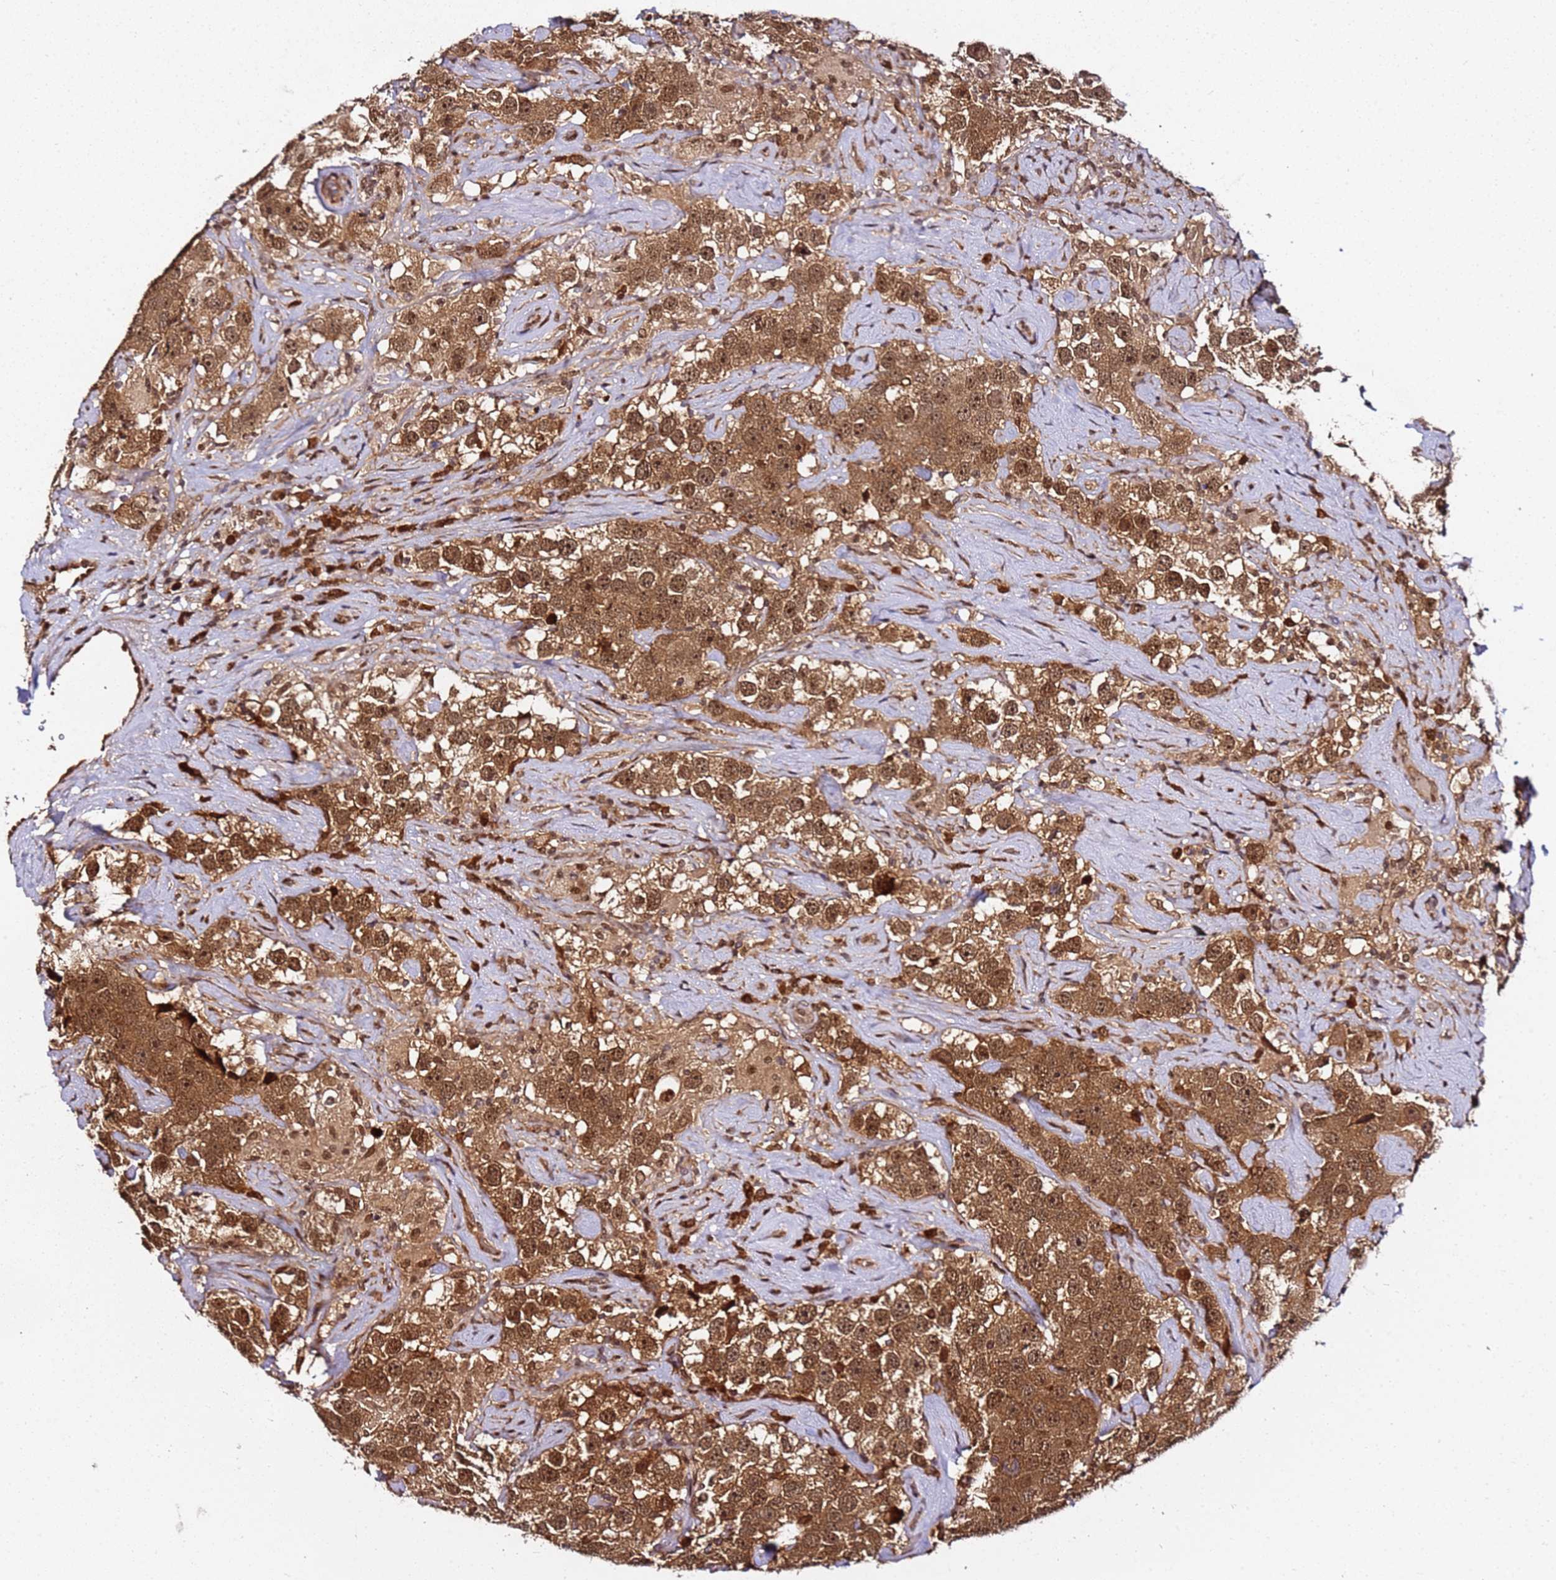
{"staining": {"intensity": "moderate", "quantity": ">75%", "location": "cytoplasmic/membranous,nuclear"}, "tissue": "testis cancer", "cell_type": "Tumor cells", "image_type": "cancer", "snomed": [{"axis": "morphology", "description": "Seminoma, NOS"}, {"axis": "topography", "description": "Testis"}], "caption": "A micrograph showing moderate cytoplasmic/membranous and nuclear staining in approximately >75% of tumor cells in seminoma (testis), as visualized by brown immunohistochemical staining.", "gene": "RGS18", "patient": {"sex": "male", "age": 49}}